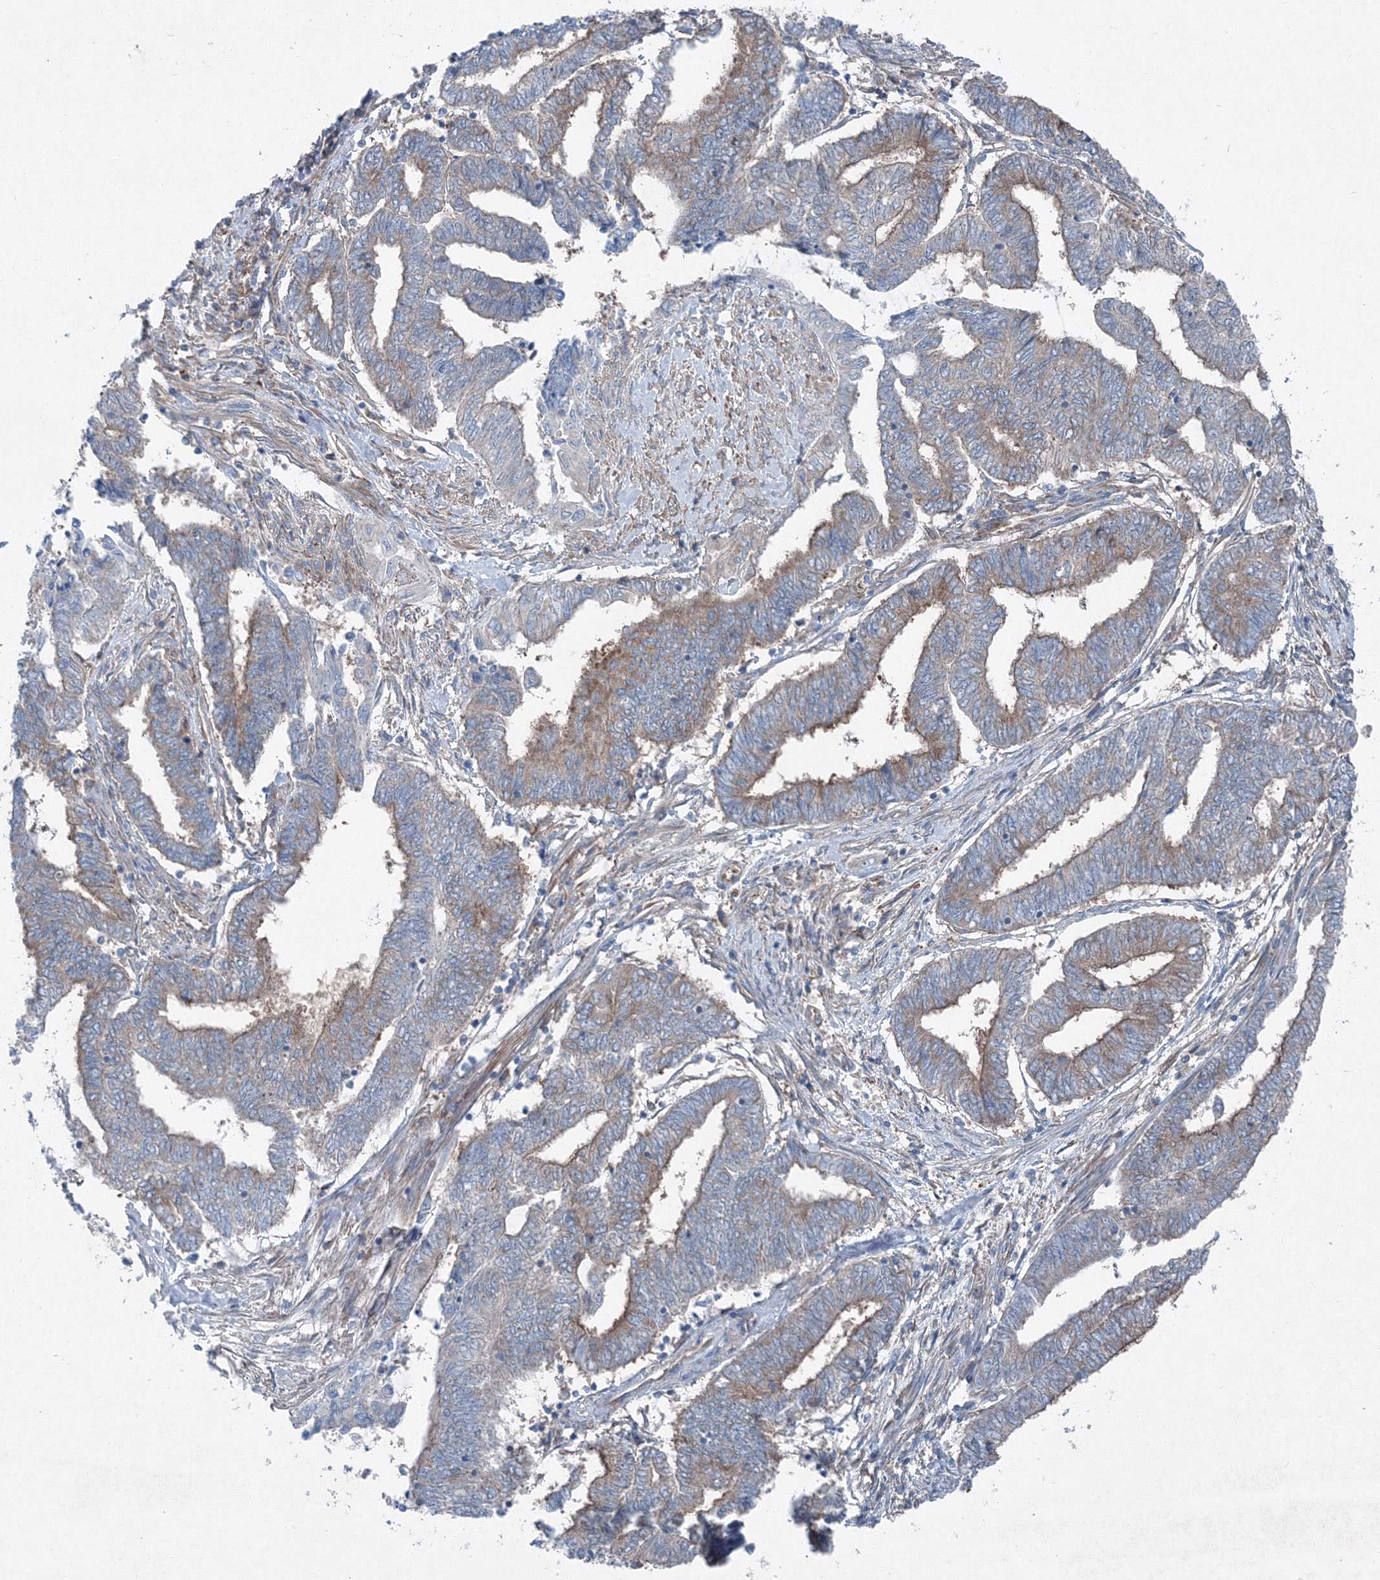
{"staining": {"intensity": "moderate", "quantity": "<25%", "location": "cytoplasmic/membranous"}, "tissue": "endometrial cancer", "cell_type": "Tumor cells", "image_type": "cancer", "snomed": [{"axis": "morphology", "description": "Adenocarcinoma, NOS"}, {"axis": "topography", "description": "Uterus"}, {"axis": "topography", "description": "Endometrium"}], "caption": "Immunohistochemistry of endometrial adenocarcinoma demonstrates low levels of moderate cytoplasmic/membranous positivity in about <25% of tumor cells. The staining was performed using DAB (3,3'-diaminobenzidine) to visualize the protein expression in brown, while the nuclei were stained in blue with hematoxylin (Magnification: 20x).", "gene": "TPRKB", "patient": {"sex": "female", "age": 70}}